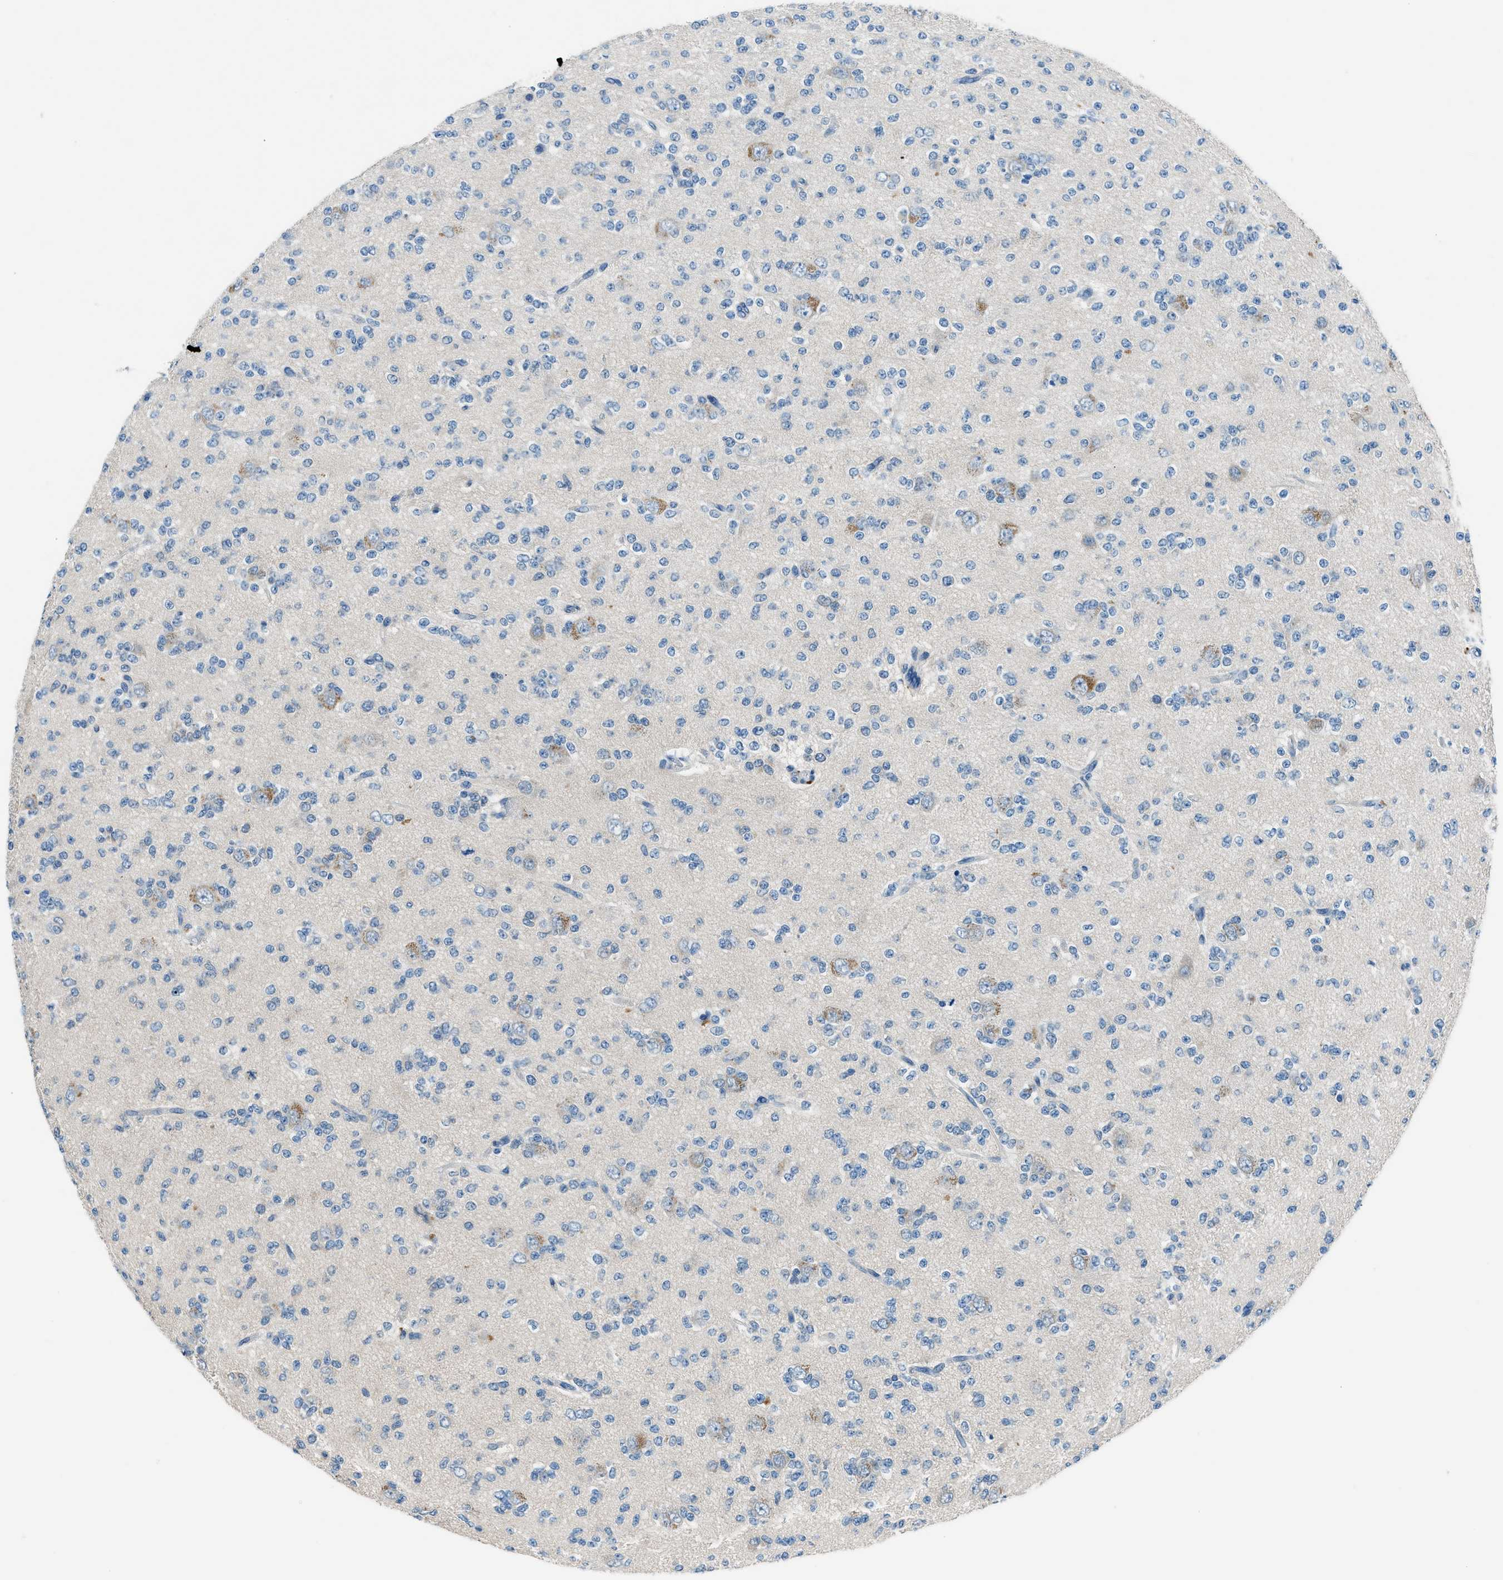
{"staining": {"intensity": "negative", "quantity": "none", "location": "none"}, "tissue": "glioma", "cell_type": "Tumor cells", "image_type": "cancer", "snomed": [{"axis": "morphology", "description": "Glioma, malignant, Low grade"}, {"axis": "topography", "description": "Brain"}], "caption": "Tumor cells show no significant staining in malignant glioma (low-grade).", "gene": "ACP1", "patient": {"sex": "male", "age": 38}}